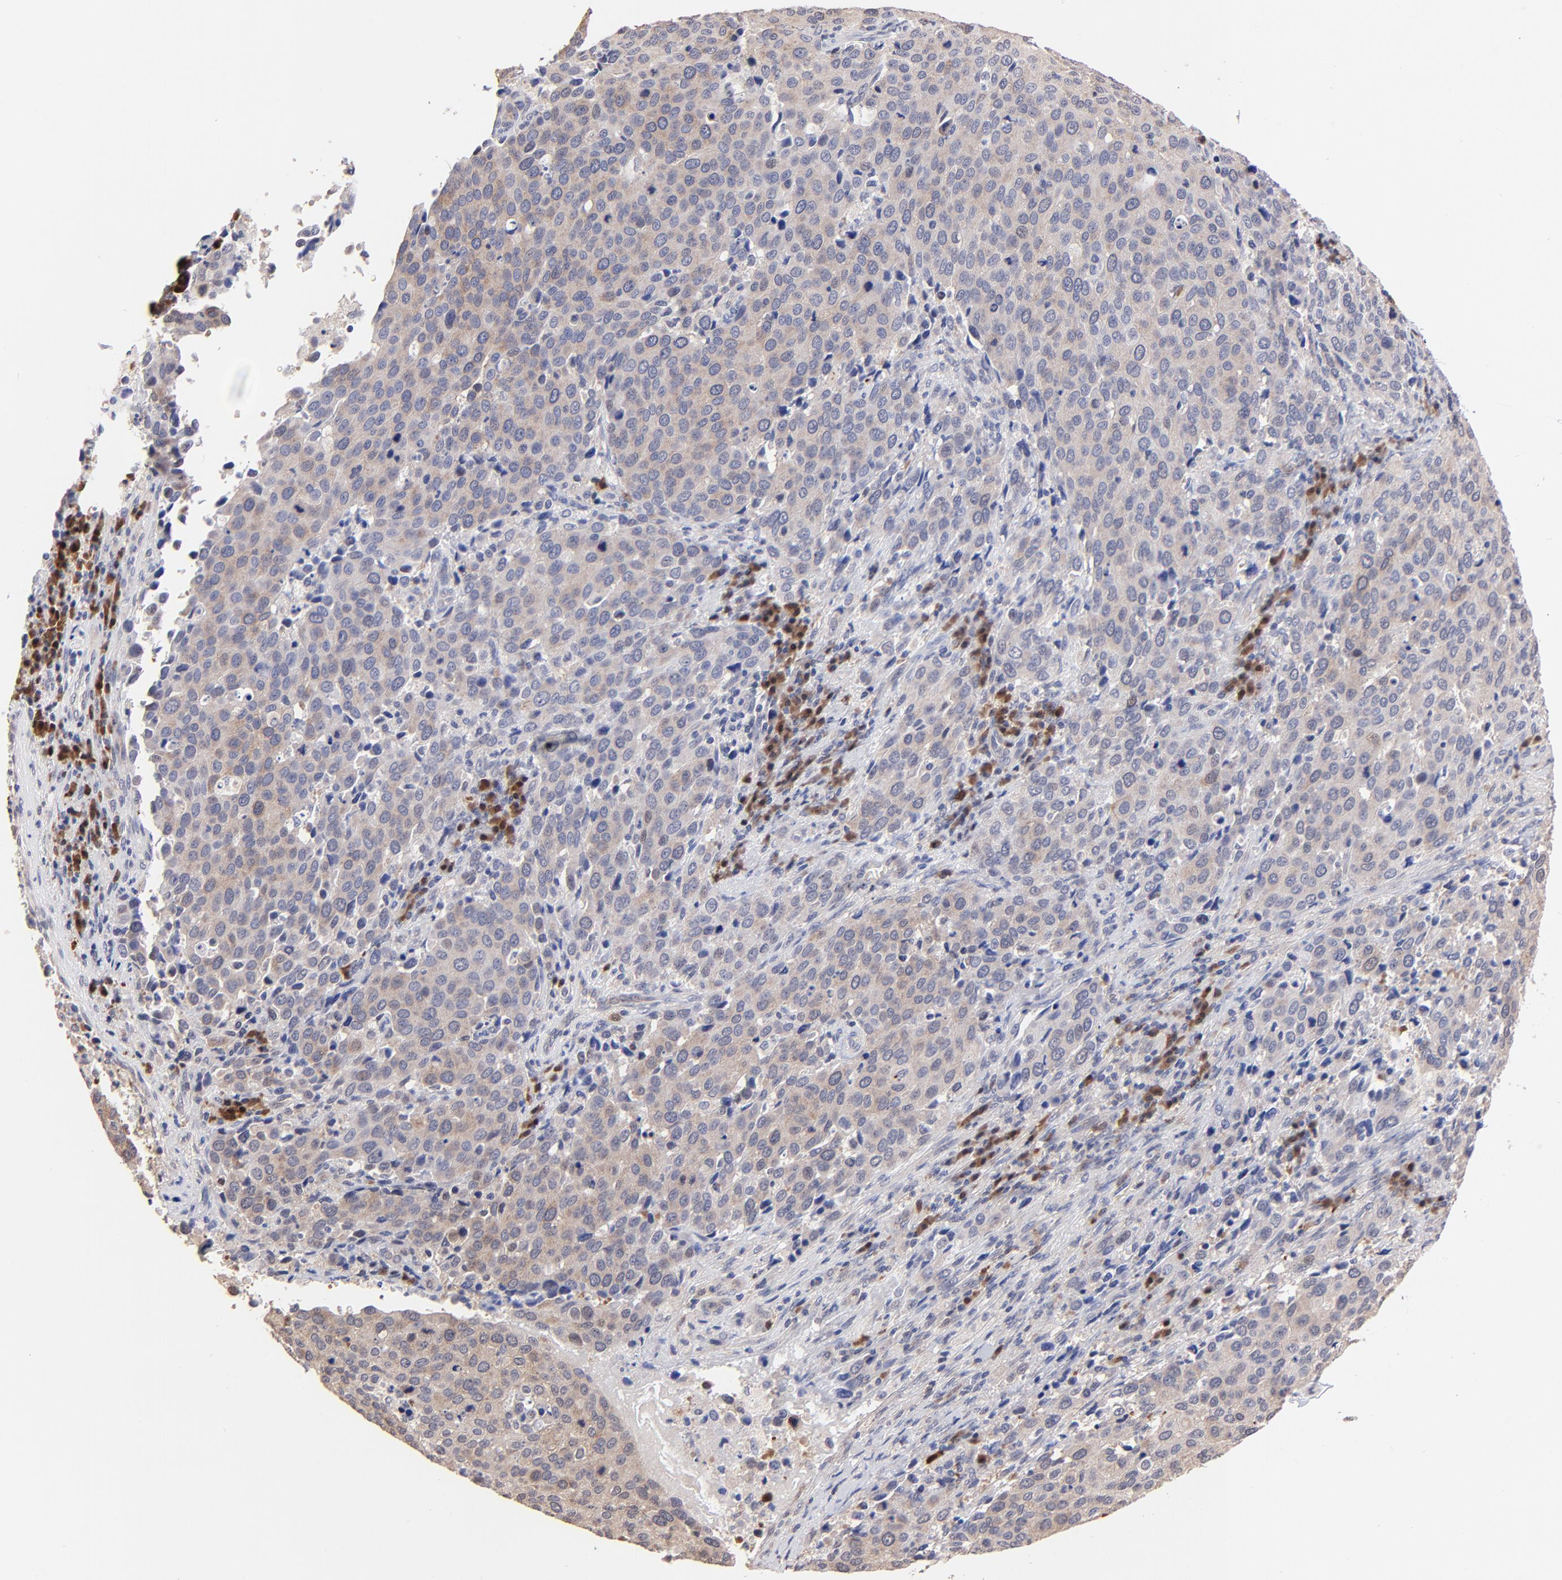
{"staining": {"intensity": "weak", "quantity": ">75%", "location": "cytoplasmic/membranous"}, "tissue": "cervical cancer", "cell_type": "Tumor cells", "image_type": "cancer", "snomed": [{"axis": "morphology", "description": "Squamous cell carcinoma, NOS"}, {"axis": "topography", "description": "Cervix"}], "caption": "A micrograph of squamous cell carcinoma (cervical) stained for a protein displays weak cytoplasmic/membranous brown staining in tumor cells.", "gene": "ZNF155", "patient": {"sex": "female", "age": 54}}